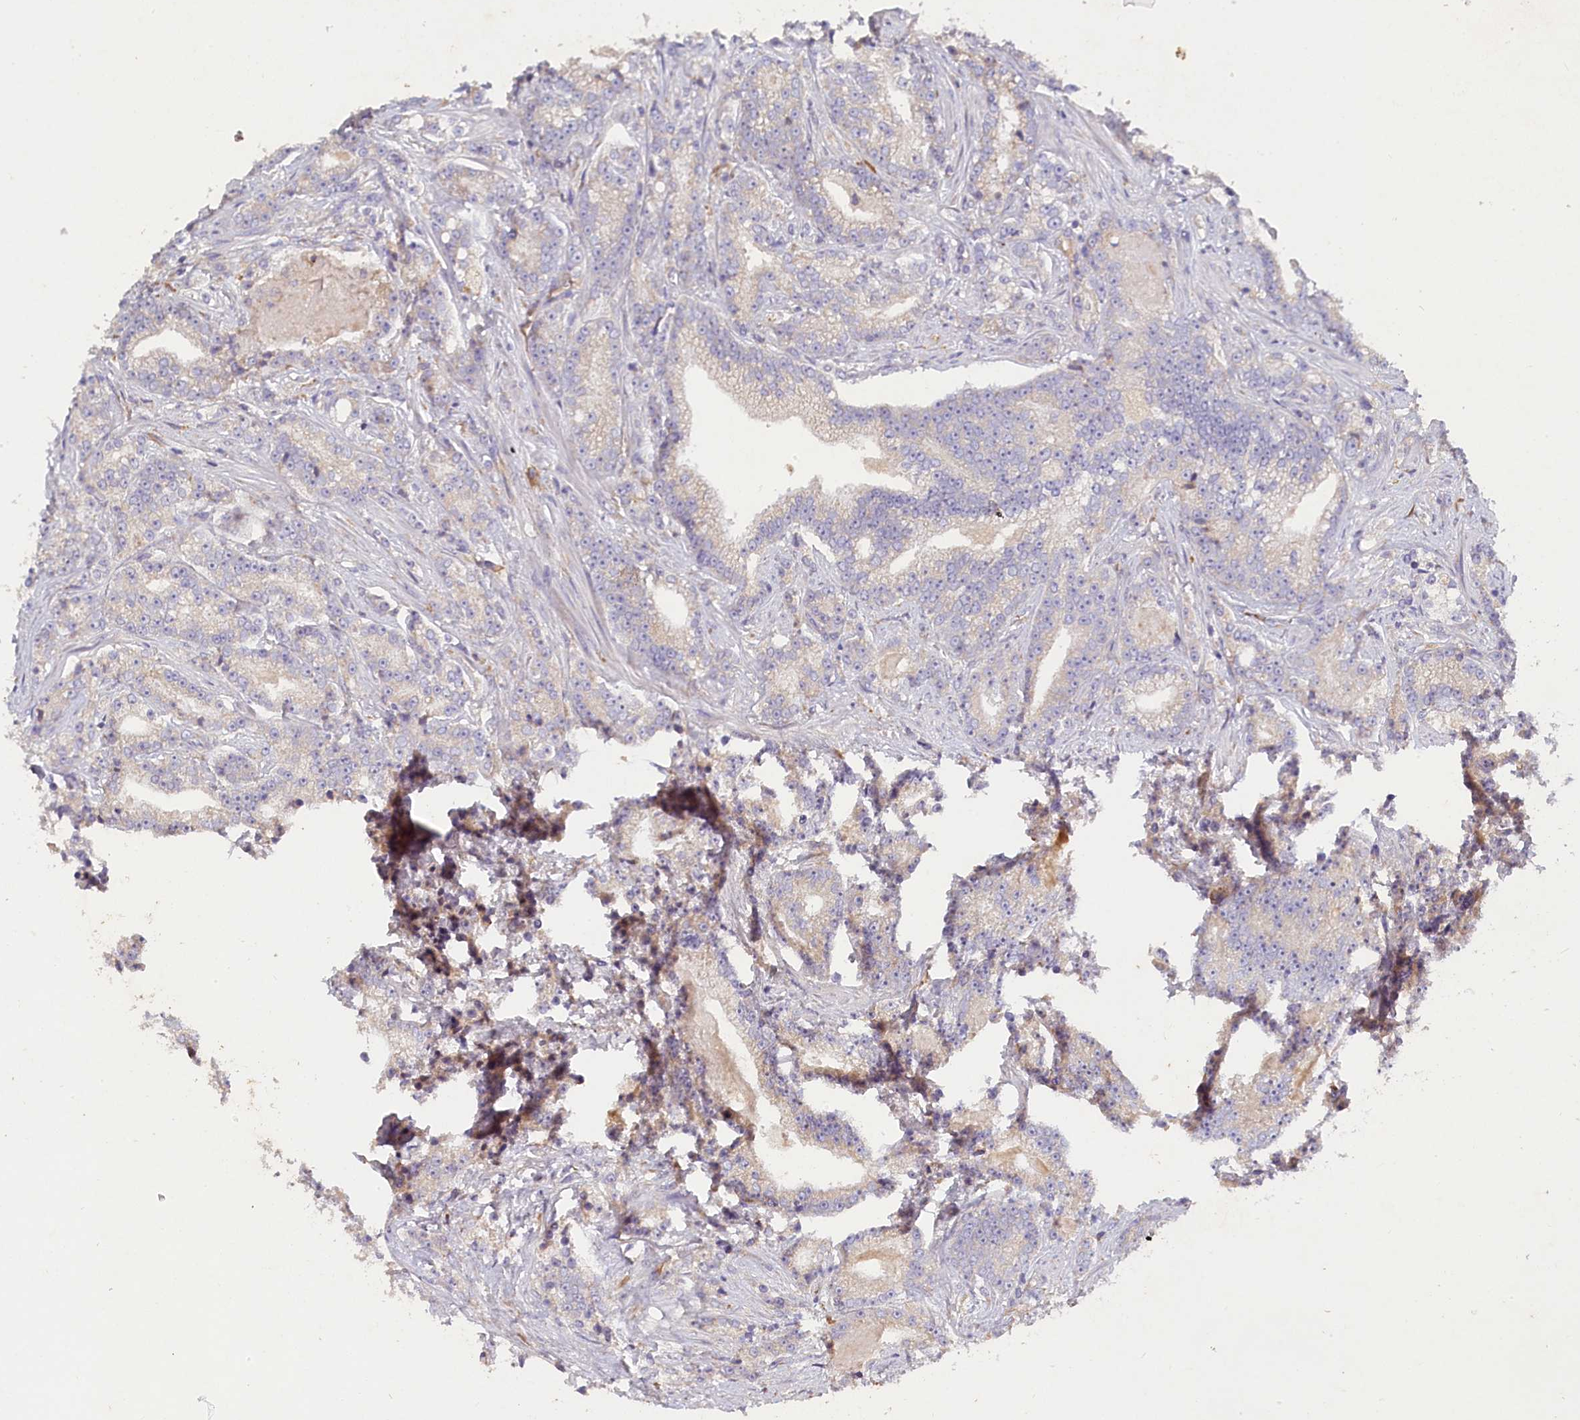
{"staining": {"intensity": "weak", "quantity": "<25%", "location": "cytoplasmic/membranous"}, "tissue": "prostate cancer", "cell_type": "Tumor cells", "image_type": "cancer", "snomed": [{"axis": "morphology", "description": "Adenocarcinoma, High grade"}, {"axis": "topography", "description": "Prostate"}], "caption": "IHC micrograph of neoplastic tissue: human prostate adenocarcinoma (high-grade) stained with DAB displays no significant protein expression in tumor cells. (DAB (3,3'-diaminobenzidine) immunohistochemistry (IHC) visualized using brightfield microscopy, high magnification).", "gene": "ST7L", "patient": {"sex": "male", "age": 67}}